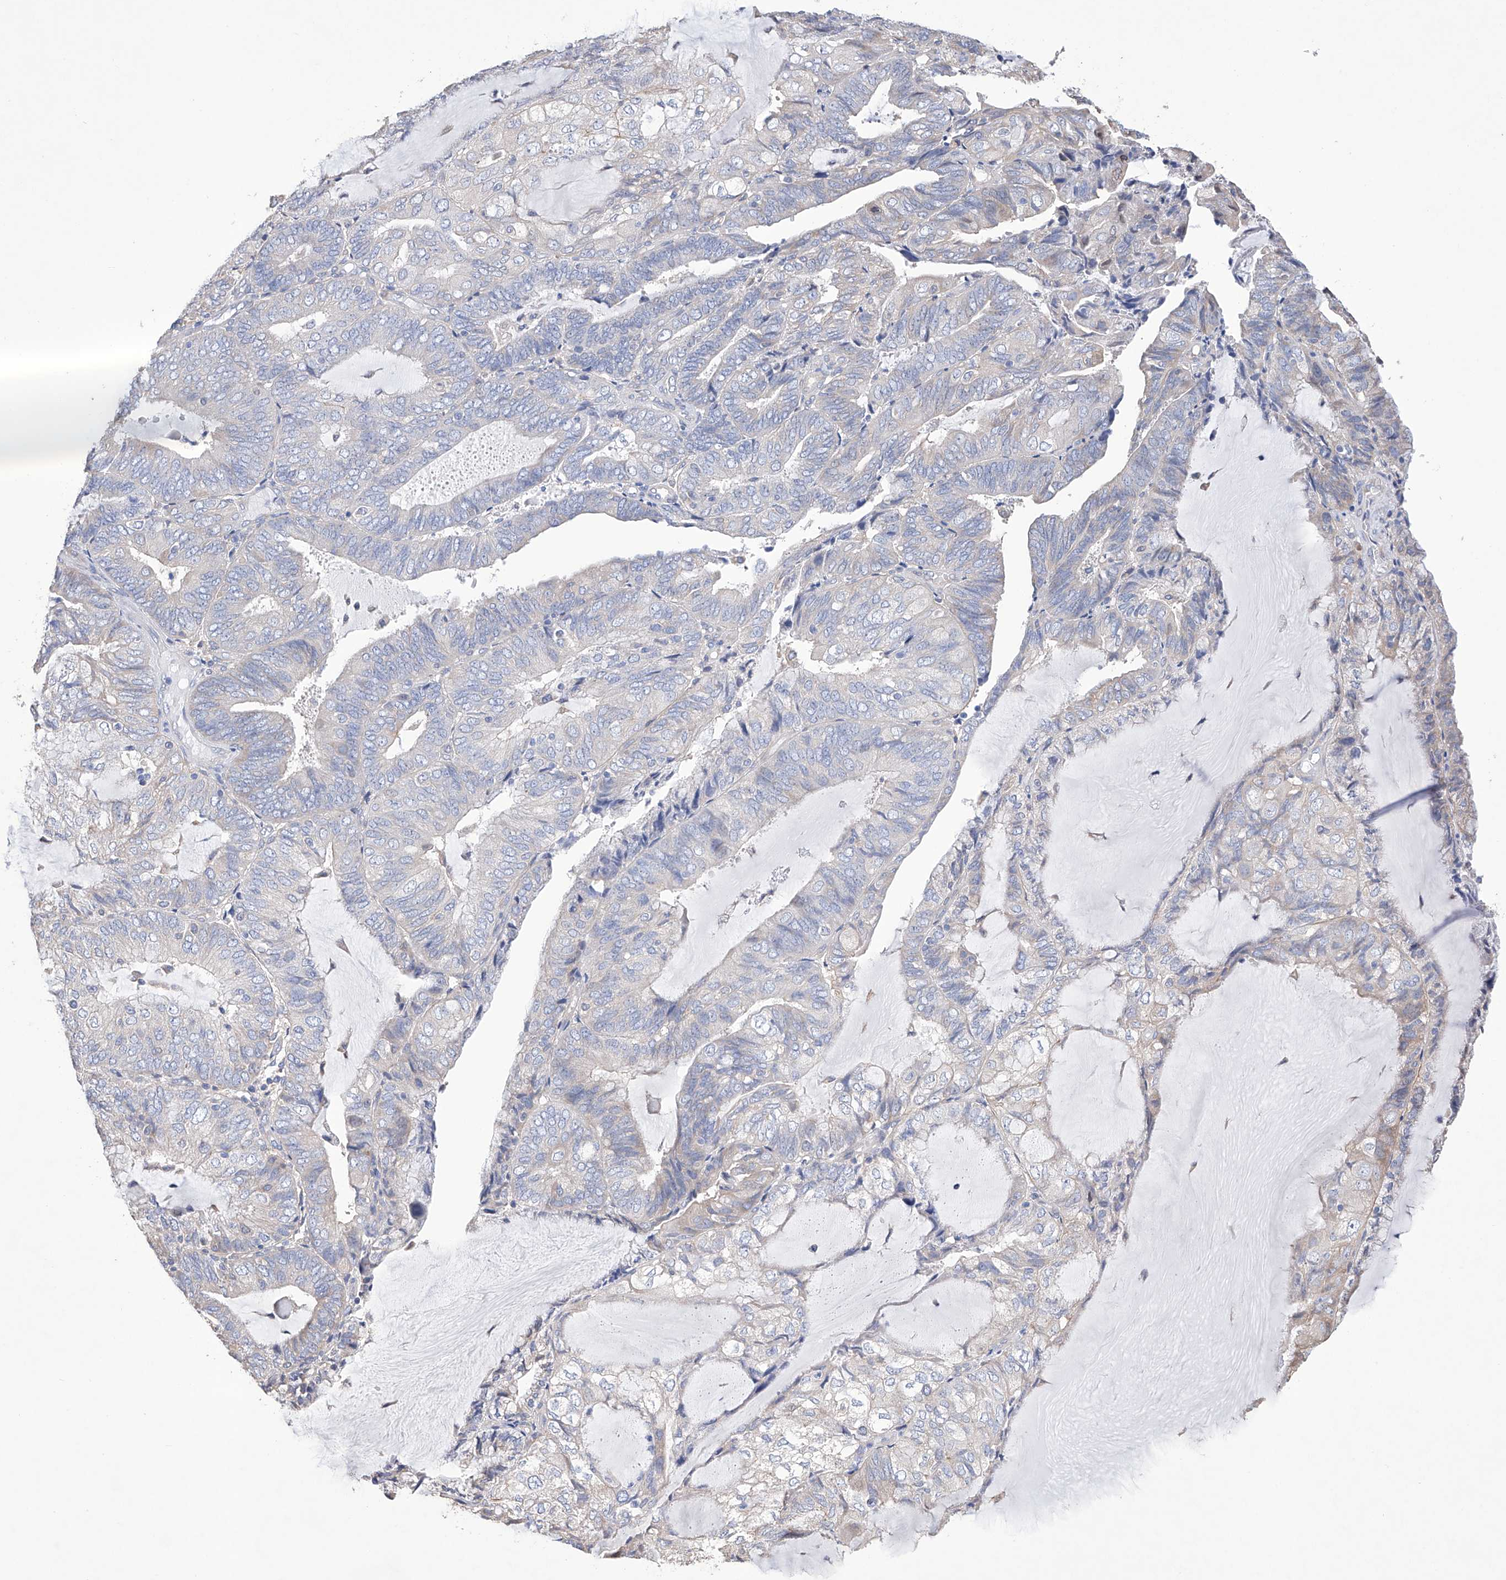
{"staining": {"intensity": "negative", "quantity": "none", "location": "none"}, "tissue": "endometrial cancer", "cell_type": "Tumor cells", "image_type": "cancer", "snomed": [{"axis": "morphology", "description": "Adenocarcinoma, NOS"}, {"axis": "topography", "description": "Endometrium"}], "caption": "An image of endometrial cancer stained for a protein displays no brown staining in tumor cells. (Stains: DAB IHC with hematoxylin counter stain, Microscopy: brightfield microscopy at high magnification).", "gene": "AFG1L", "patient": {"sex": "female", "age": 81}}